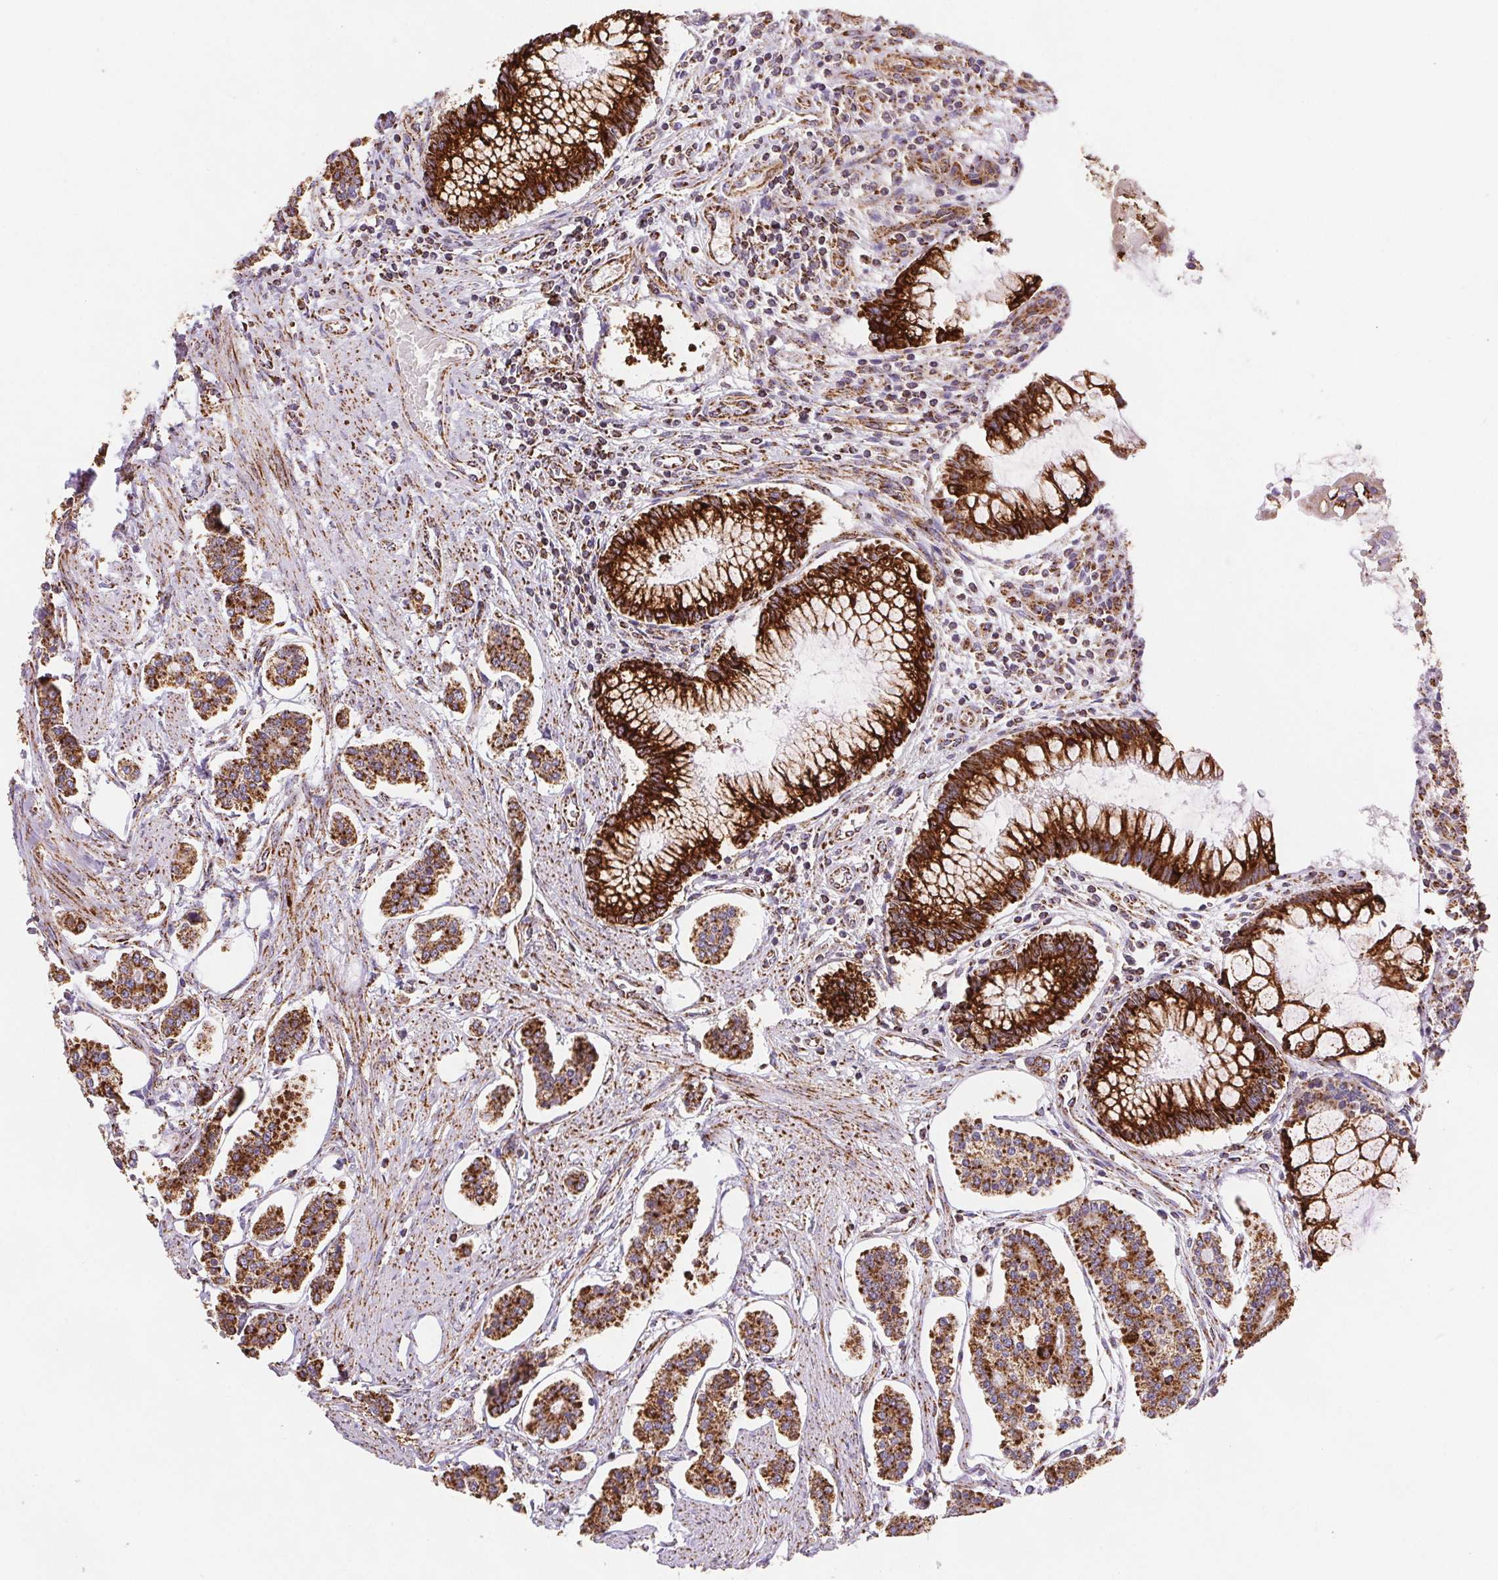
{"staining": {"intensity": "strong", "quantity": ">75%", "location": "cytoplasmic/membranous"}, "tissue": "carcinoid", "cell_type": "Tumor cells", "image_type": "cancer", "snomed": [{"axis": "morphology", "description": "Carcinoid, malignant, NOS"}, {"axis": "topography", "description": "Small intestine"}], "caption": "Carcinoid tissue exhibits strong cytoplasmic/membranous expression in about >75% of tumor cells The protein is stained brown, and the nuclei are stained in blue (DAB (3,3'-diaminobenzidine) IHC with brightfield microscopy, high magnification).", "gene": "NIPSNAP2", "patient": {"sex": "female", "age": 65}}